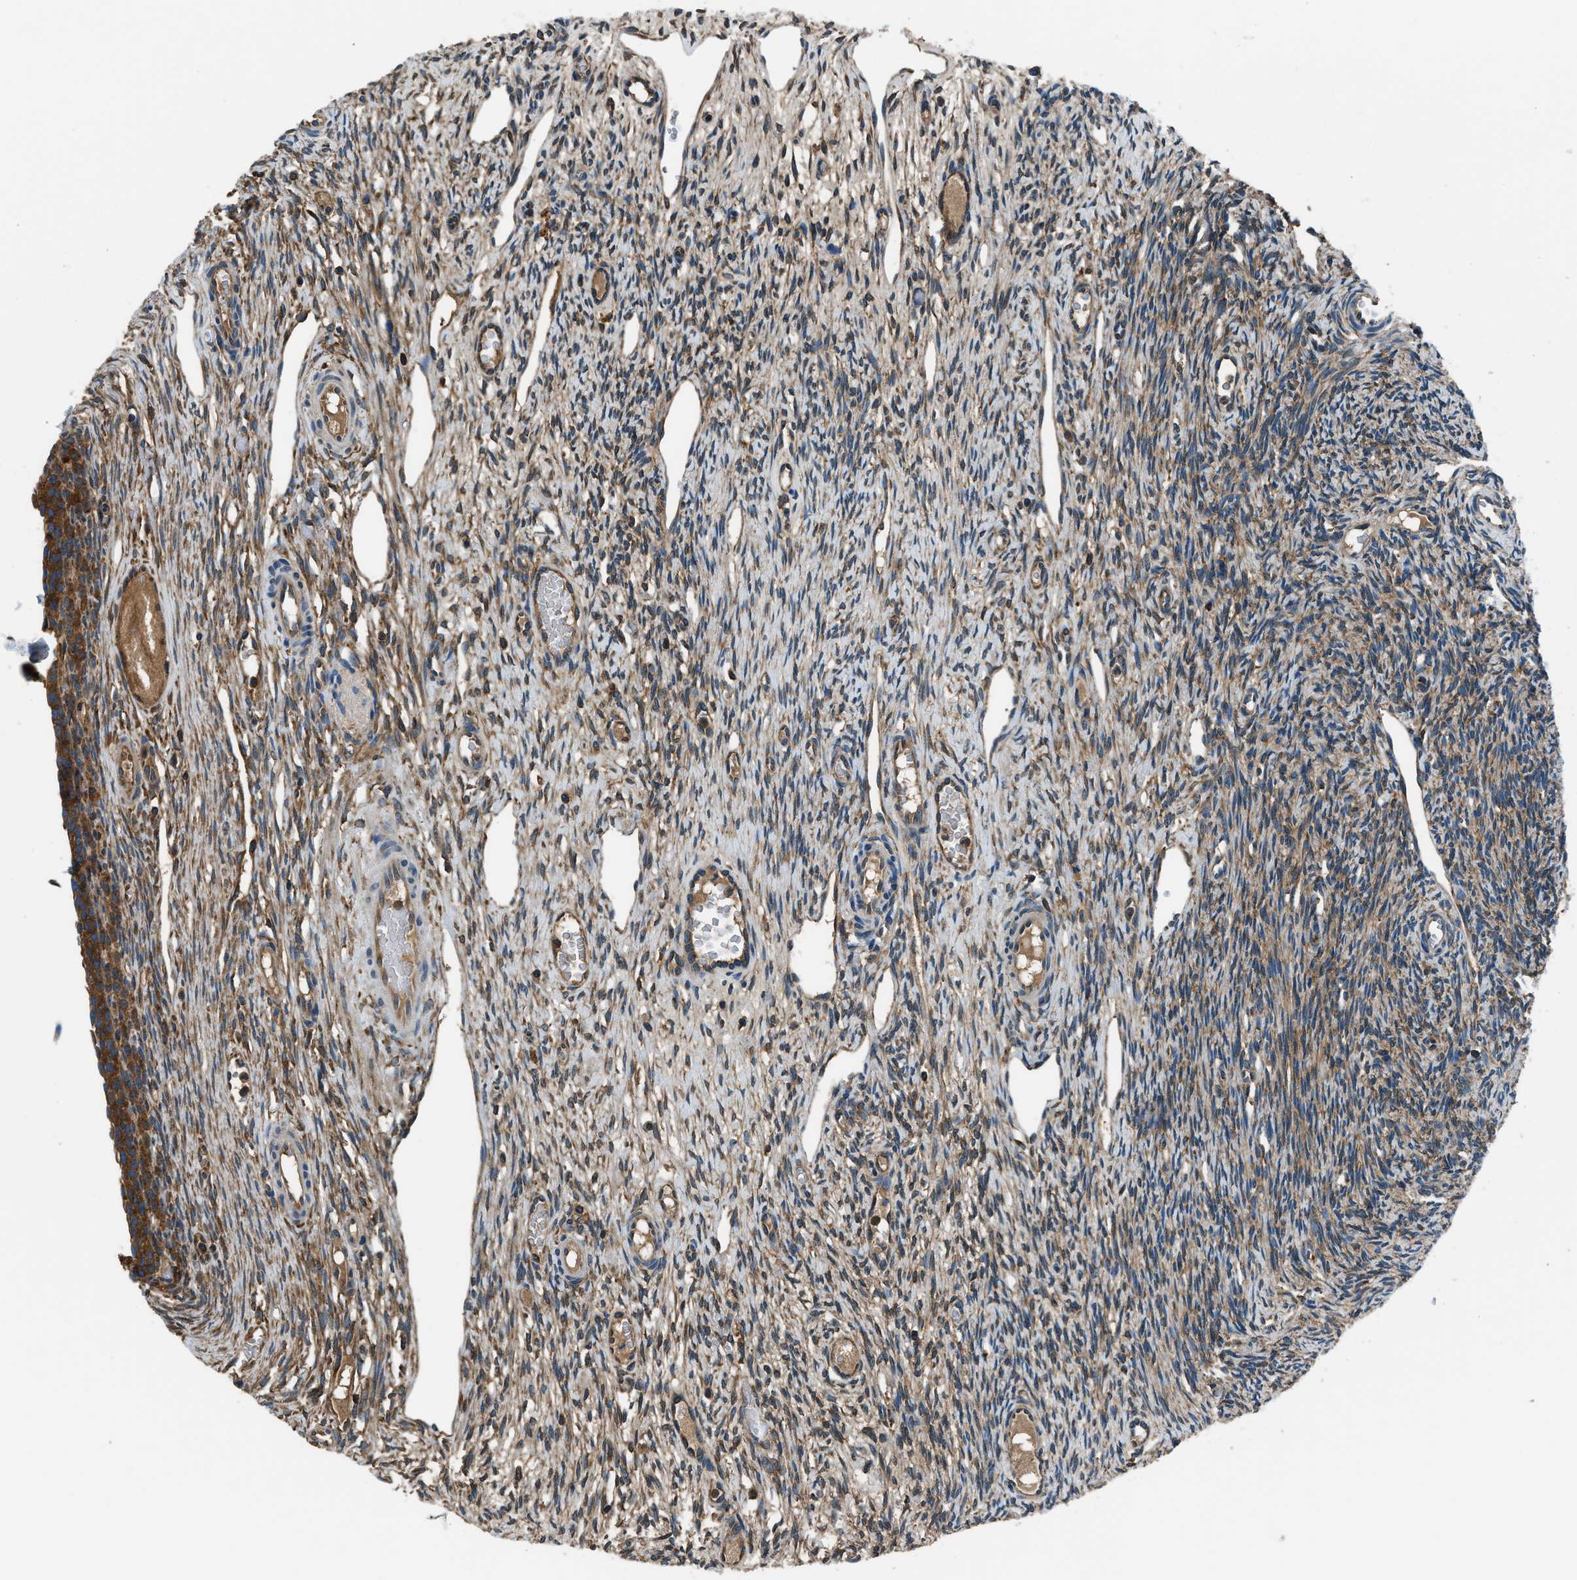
{"staining": {"intensity": "strong", "quantity": ">75%", "location": "cytoplasmic/membranous"}, "tissue": "ovary", "cell_type": "Follicle cells", "image_type": "normal", "snomed": [{"axis": "morphology", "description": "Normal tissue, NOS"}, {"axis": "topography", "description": "Ovary"}], "caption": "A high-resolution image shows immunohistochemistry (IHC) staining of normal ovary, which demonstrates strong cytoplasmic/membranous staining in approximately >75% of follicle cells.", "gene": "ARFGAP2", "patient": {"sex": "female", "age": 33}}